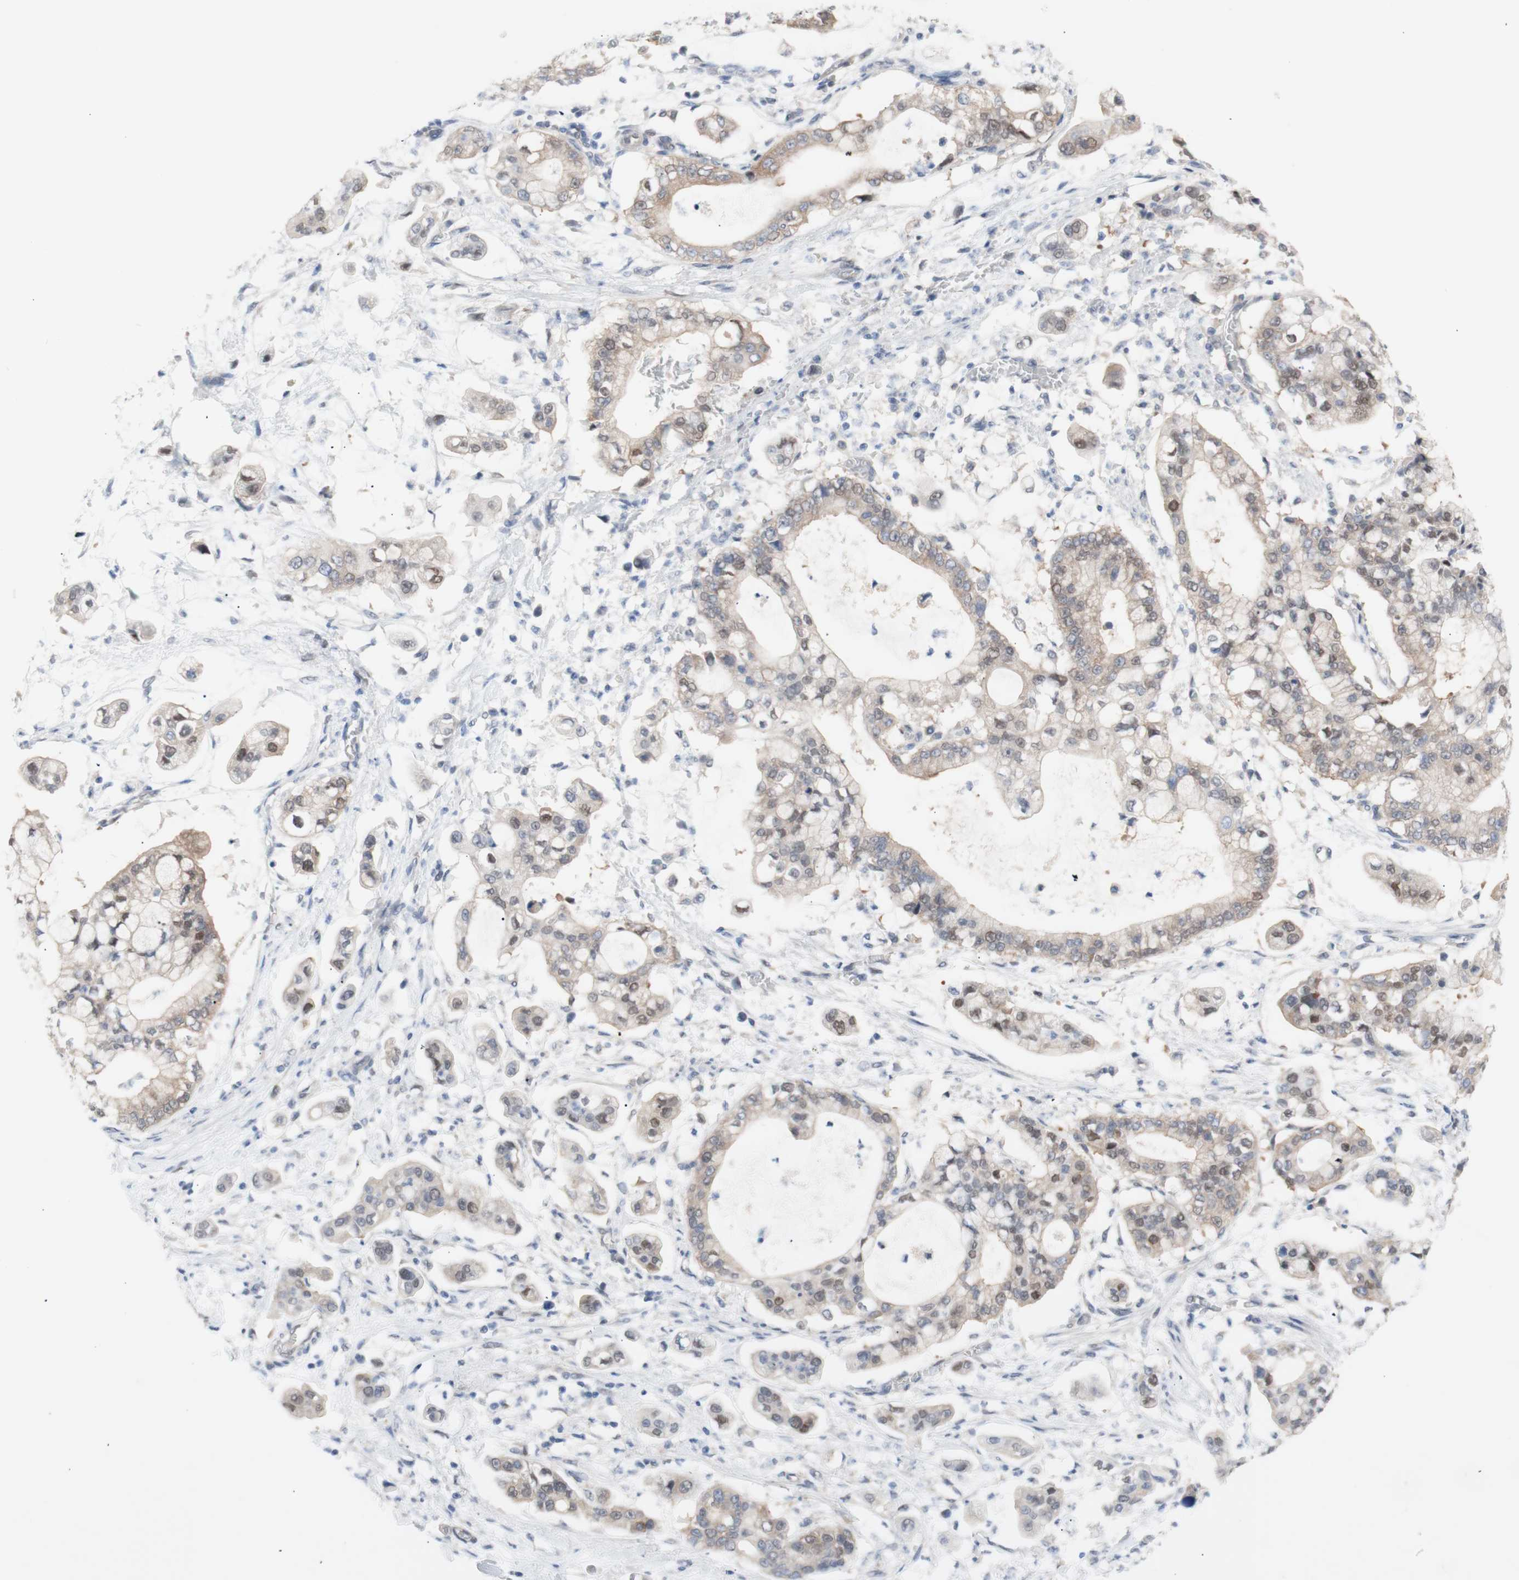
{"staining": {"intensity": "weak", "quantity": ">75%", "location": "cytoplasmic/membranous,nuclear"}, "tissue": "stomach cancer", "cell_type": "Tumor cells", "image_type": "cancer", "snomed": [{"axis": "morphology", "description": "Adenocarcinoma, NOS"}, {"axis": "topography", "description": "Stomach"}], "caption": "Tumor cells exhibit low levels of weak cytoplasmic/membranous and nuclear staining in approximately >75% of cells in stomach cancer.", "gene": "PRMT5", "patient": {"sex": "male", "age": 76}}